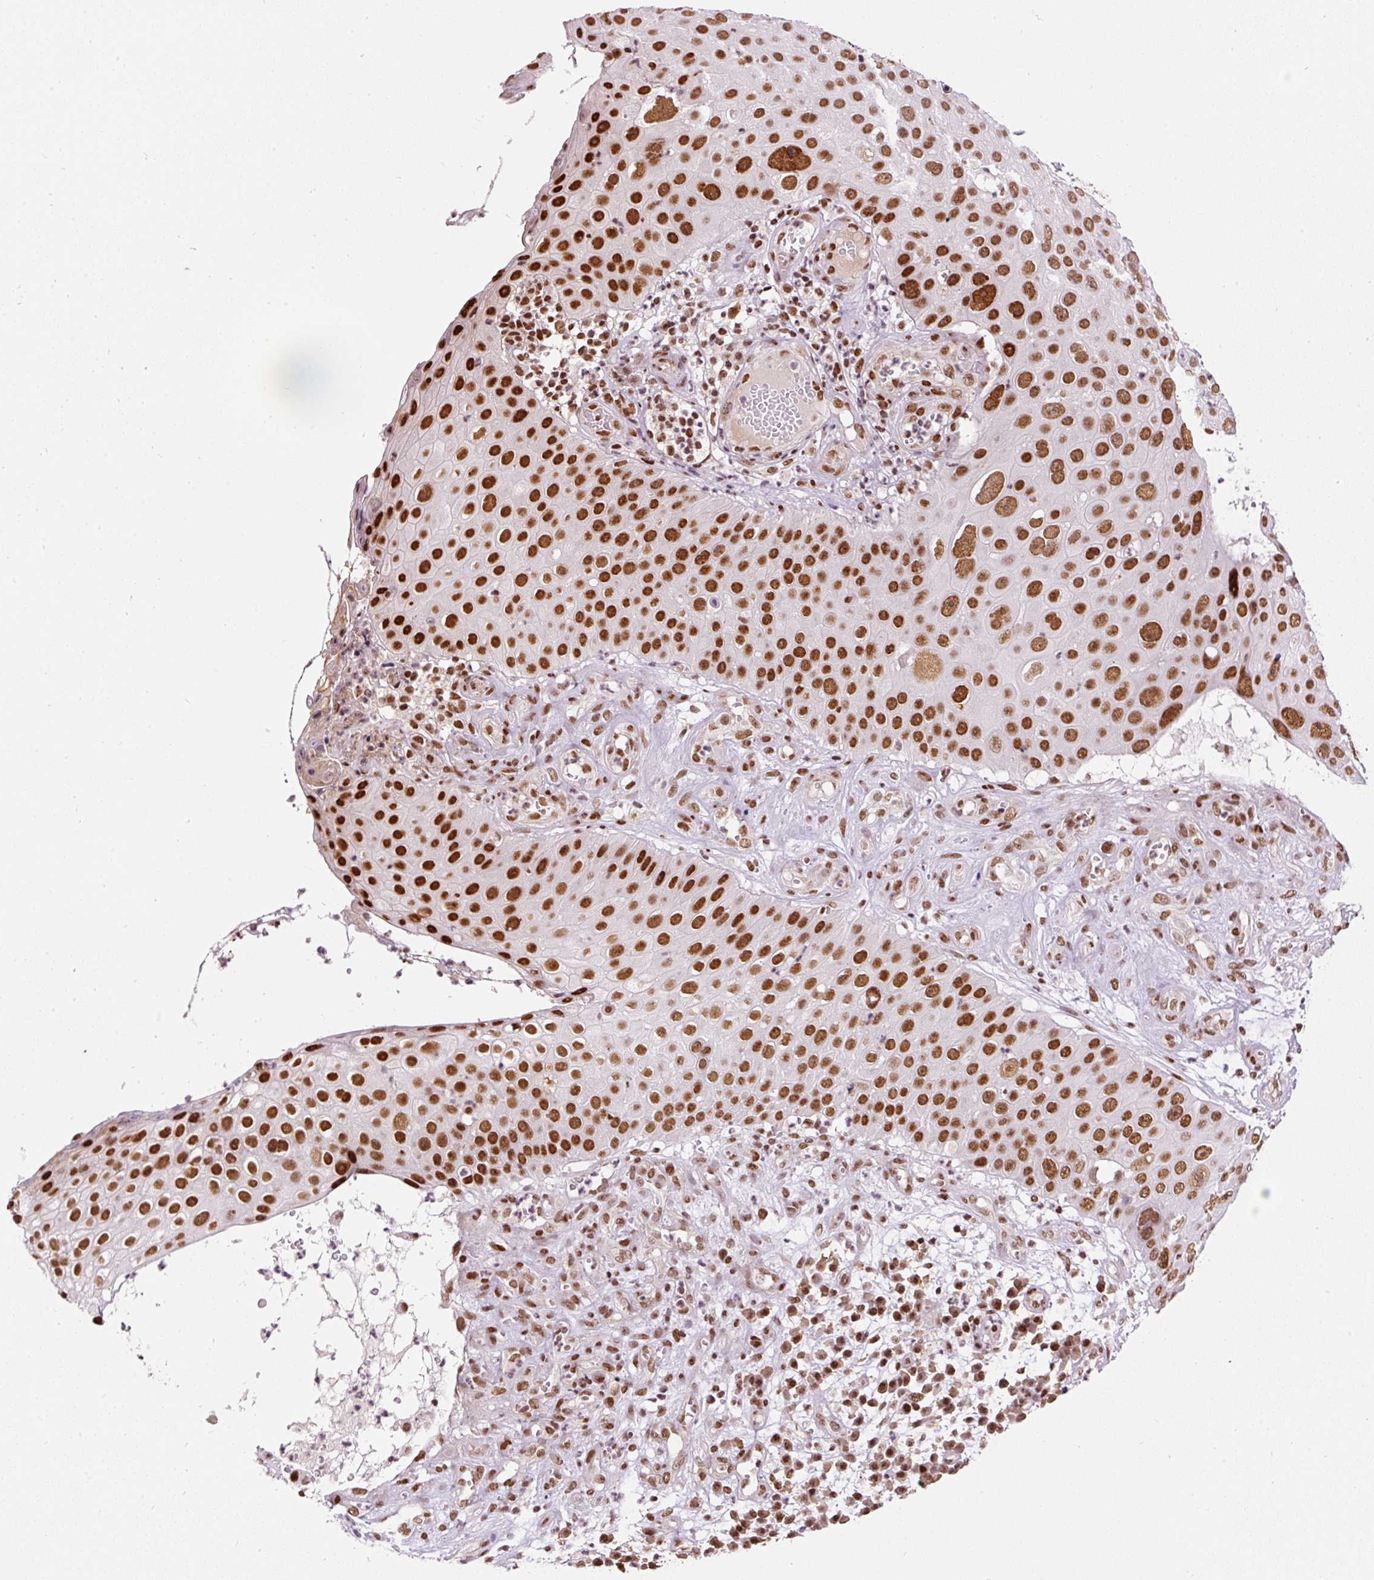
{"staining": {"intensity": "strong", "quantity": ">75%", "location": "nuclear"}, "tissue": "skin cancer", "cell_type": "Tumor cells", "image_type": "cancer", "snomed": [{"axis": "morphology", "description": "Squamous cell carcinoma, NOS"}, {"axis": "topography", "description": "Skin"}], "caption": "Protein staining displays strong nuclear staining in approximately >75% of tumor cells in skin cancer.", "gene": "HNRNPC", "patient": {"sex": "male", "age": 71}}